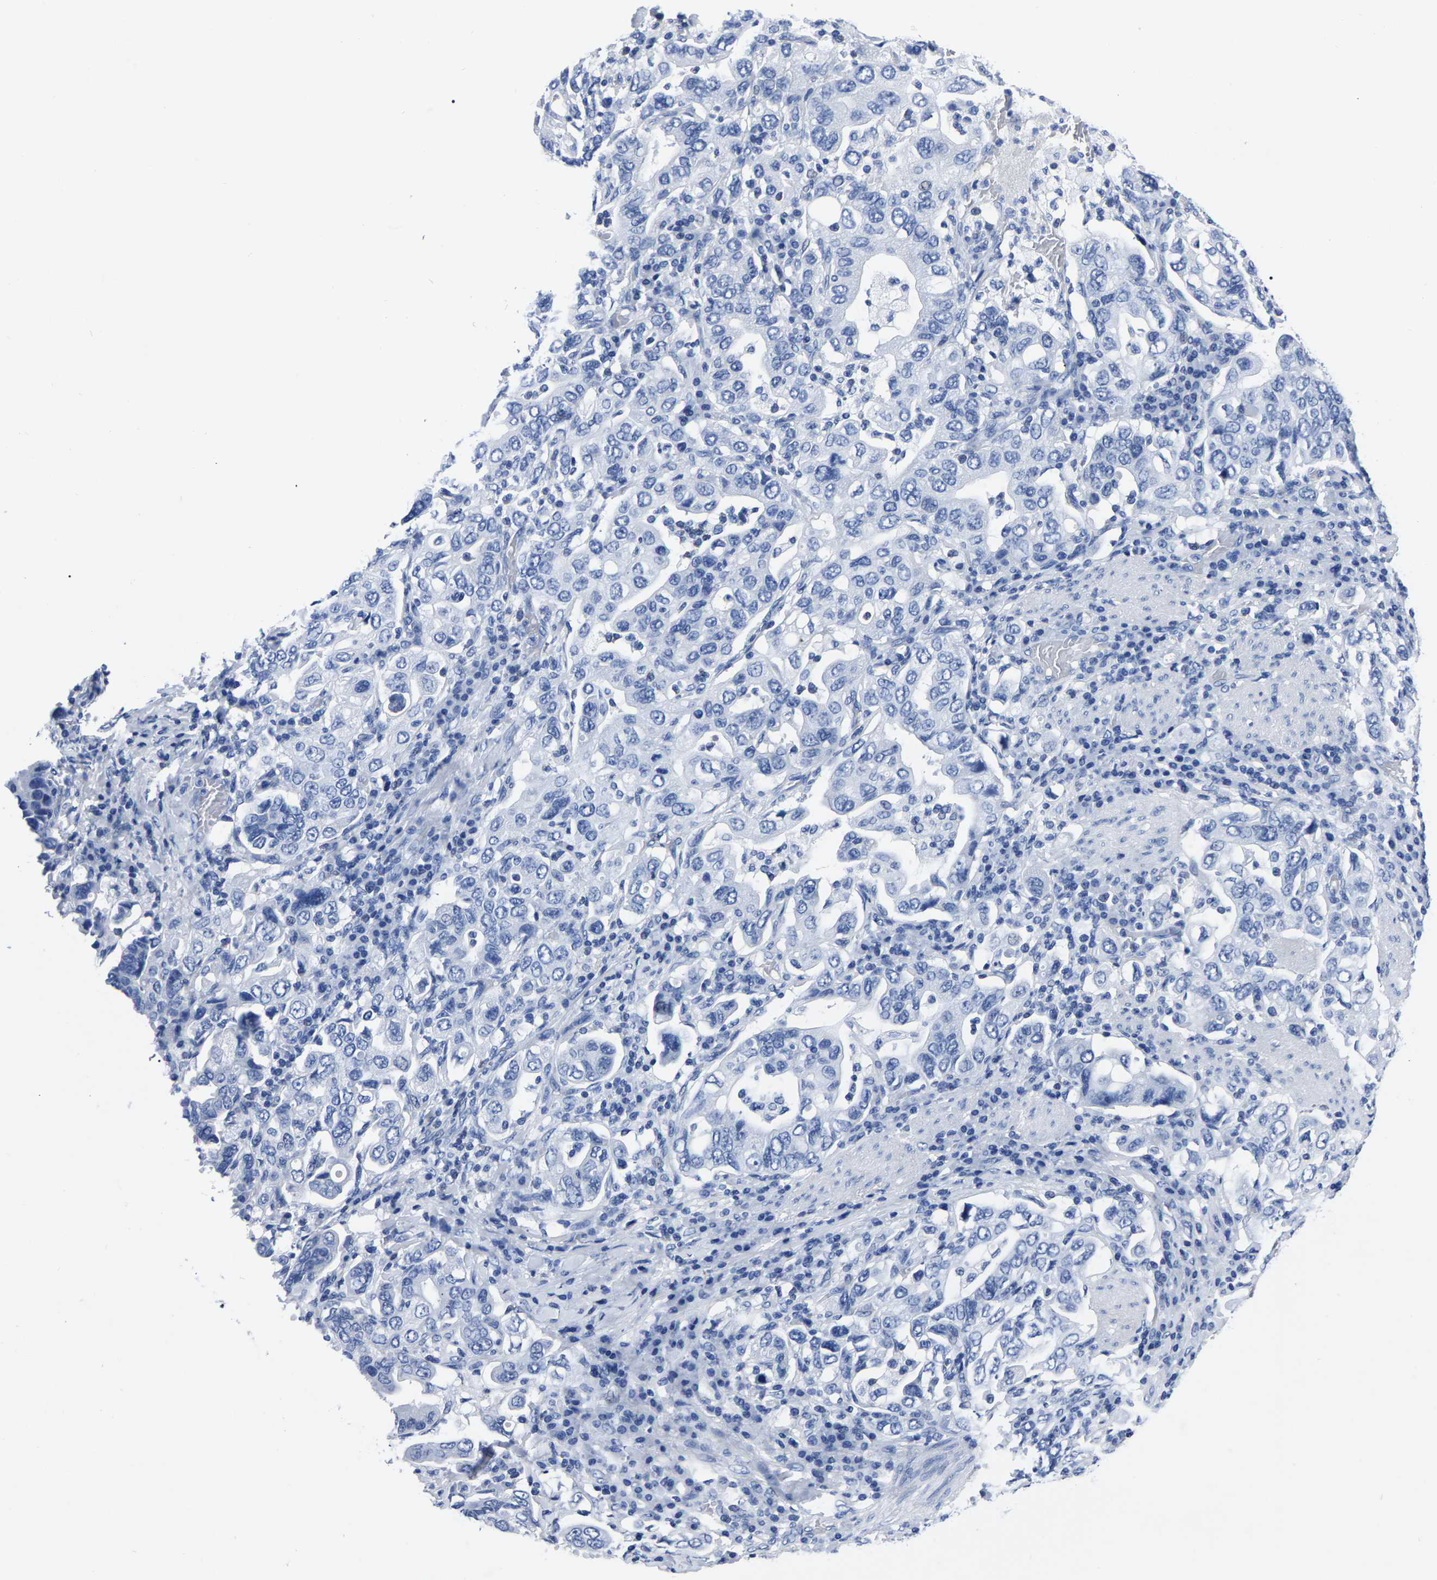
{"staining": {"intensity": "negative", "quantity": "none", "location": "none"}, "tissue": "stomach cancer", "cell_type": "Tumor cells", "image_type": "cancer", "snomed": [{"axis": "morphology", "description": "Adenocarcinoma, NOS"}, {"axis": "topography", "description": "Stomach, upper"}], "caption": "The image shows no significant expression in tumor cells of stomach cancer (adenocarcinoma).", "gene": "IMPG2", "patient": {"sex": "male", "age": 62}}